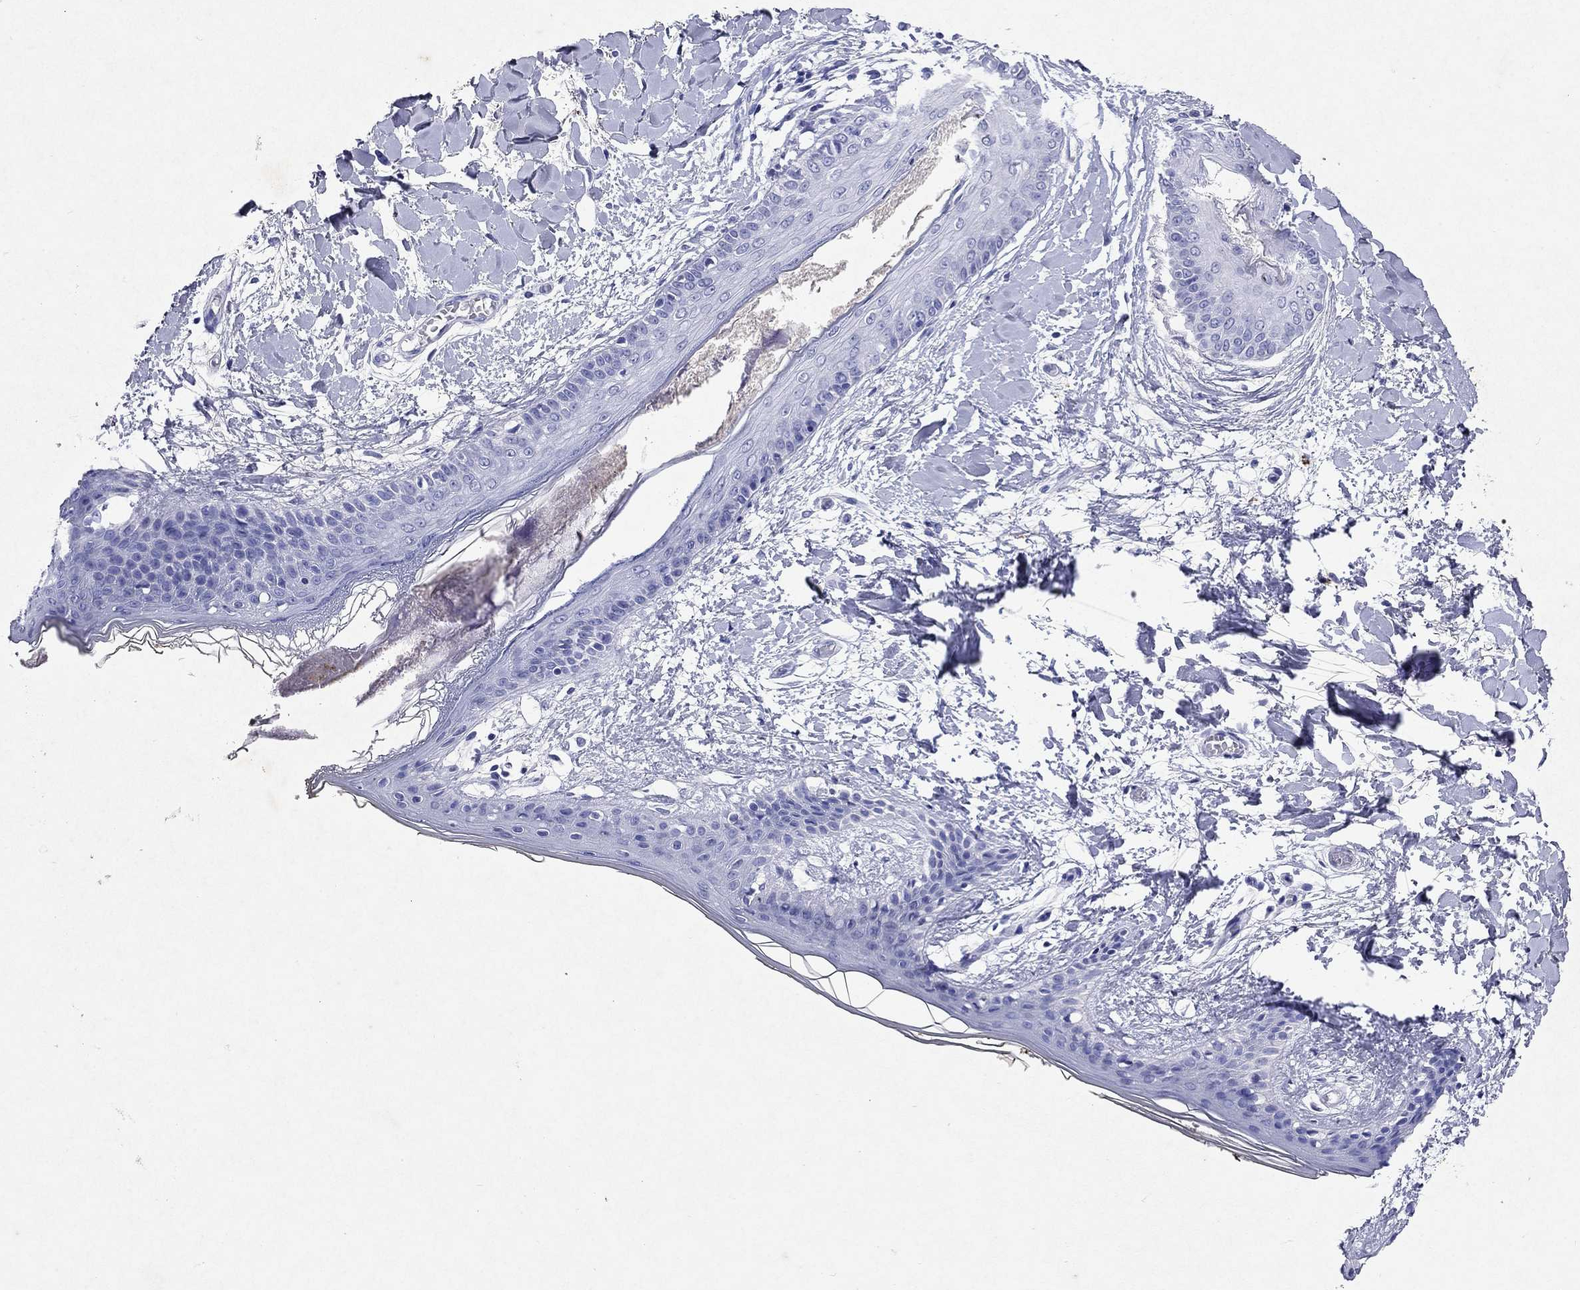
{"staining": {"intensity": "negative", "quantity": "none", "location": "none"}, "tissue": "skin", "cell_type": "Fibroblasts", "image_type": "normal", "snomed": [{"axis": "morphology", "description": "Normal tissue, NOS"}, {"axis": "topography", "description": "Skin"}], "caption": "This is an immunohistochemistry (IHC) histopathology image of normal skin. There is no positivity in fibroblasts.", "gene": "ARMC12", "patient": {"sex": "female", "age": 34}}